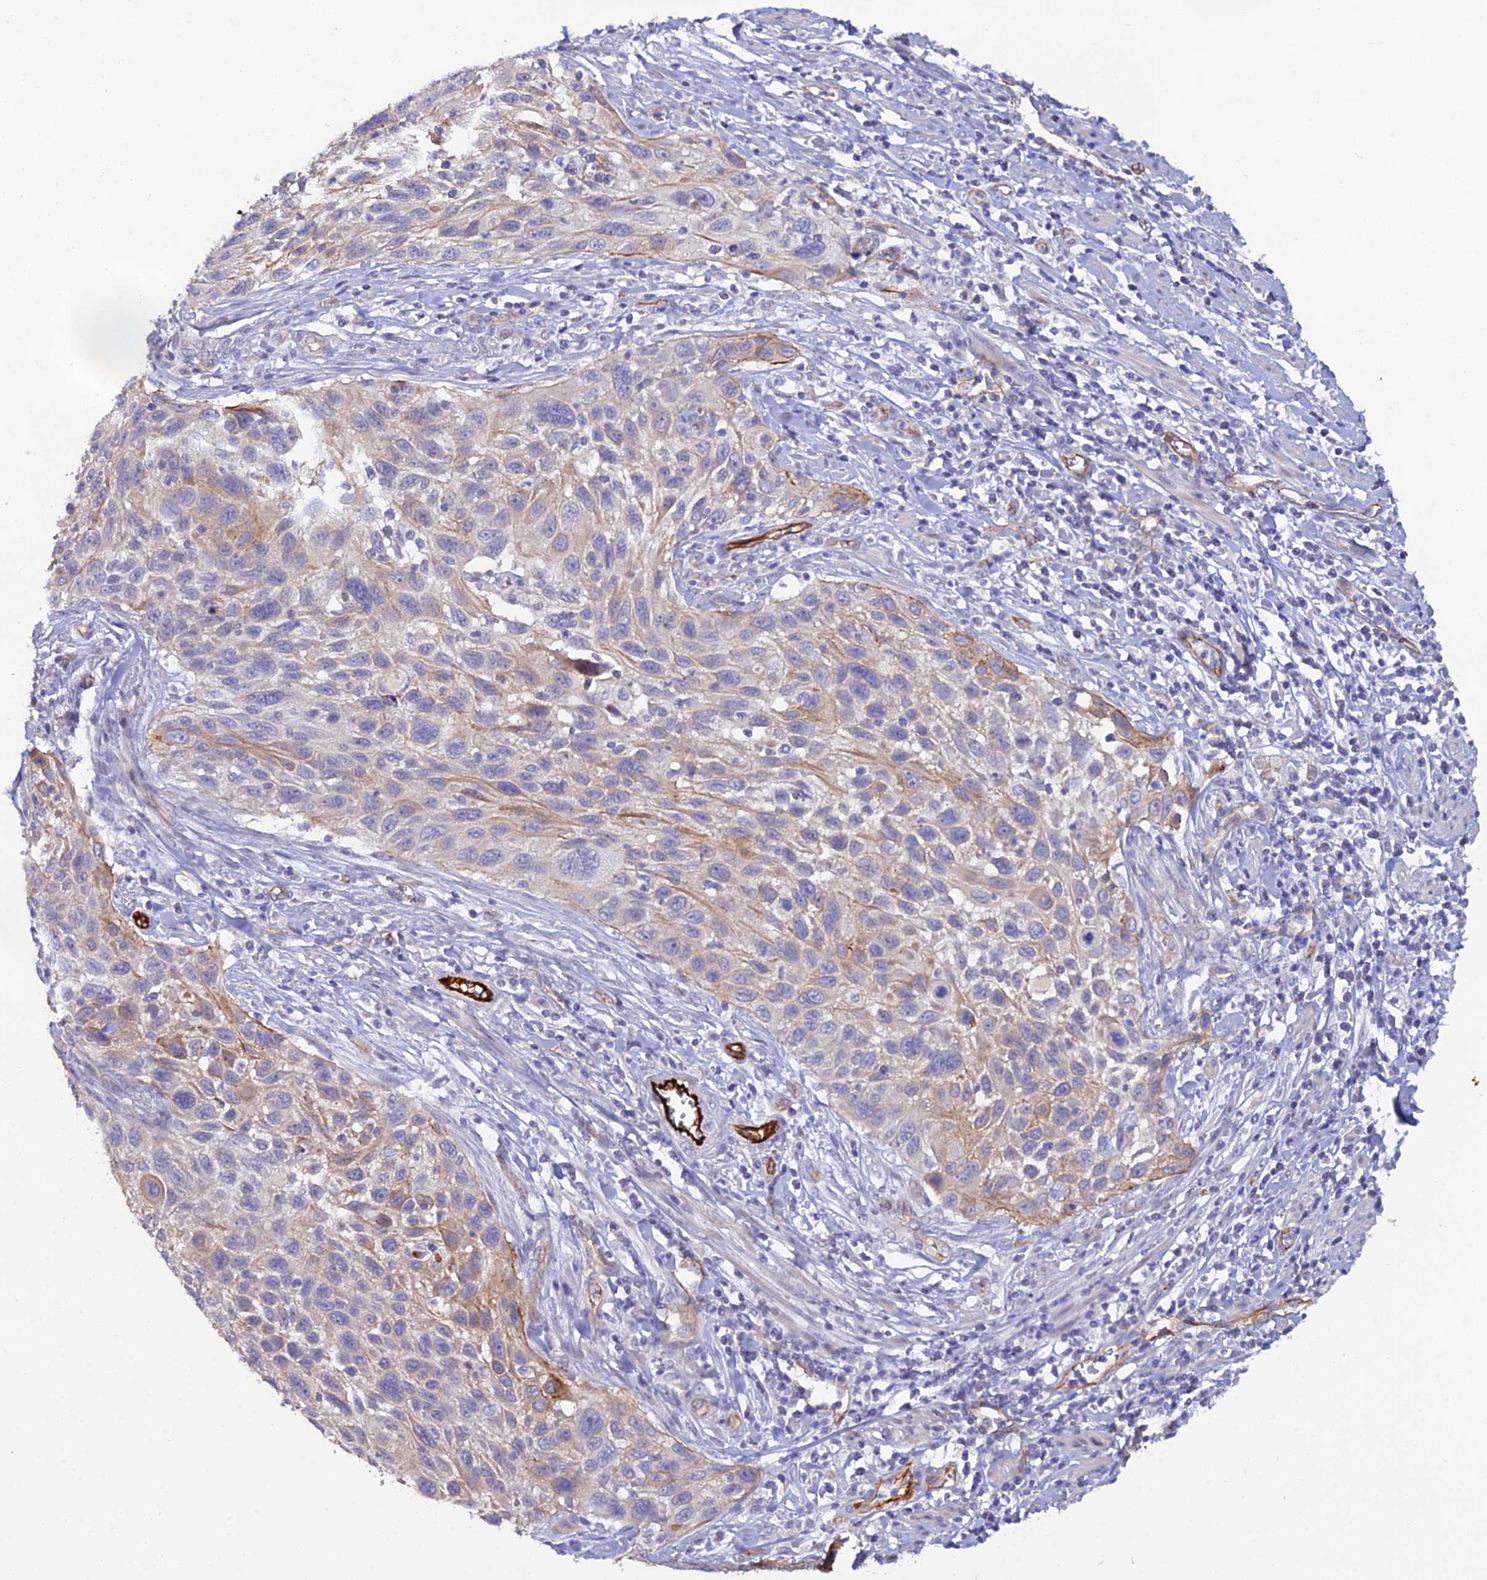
{"staining": {"intensity": "weak", "quantity": "25%-75%", "location": "cytoplasmic/membranous"}, "tissue": "cervical cancer", "cell_type": "Tumor cells", "image_type": "cancer", "snomed": [{"axis": "morphology", "description": "Squamous cell carcinoma, NOS"}, {"axis": "topography", "description": "Cervix"}], "caption": "The photomicrograph reveals a brown stain indicating the presence of a protein in the cytoplasmic/membranous of tumor cells in squamous cell carcinoma (cervical).", "gene": "CFAP47", "patient": {"sex": "female", "age": 70}}